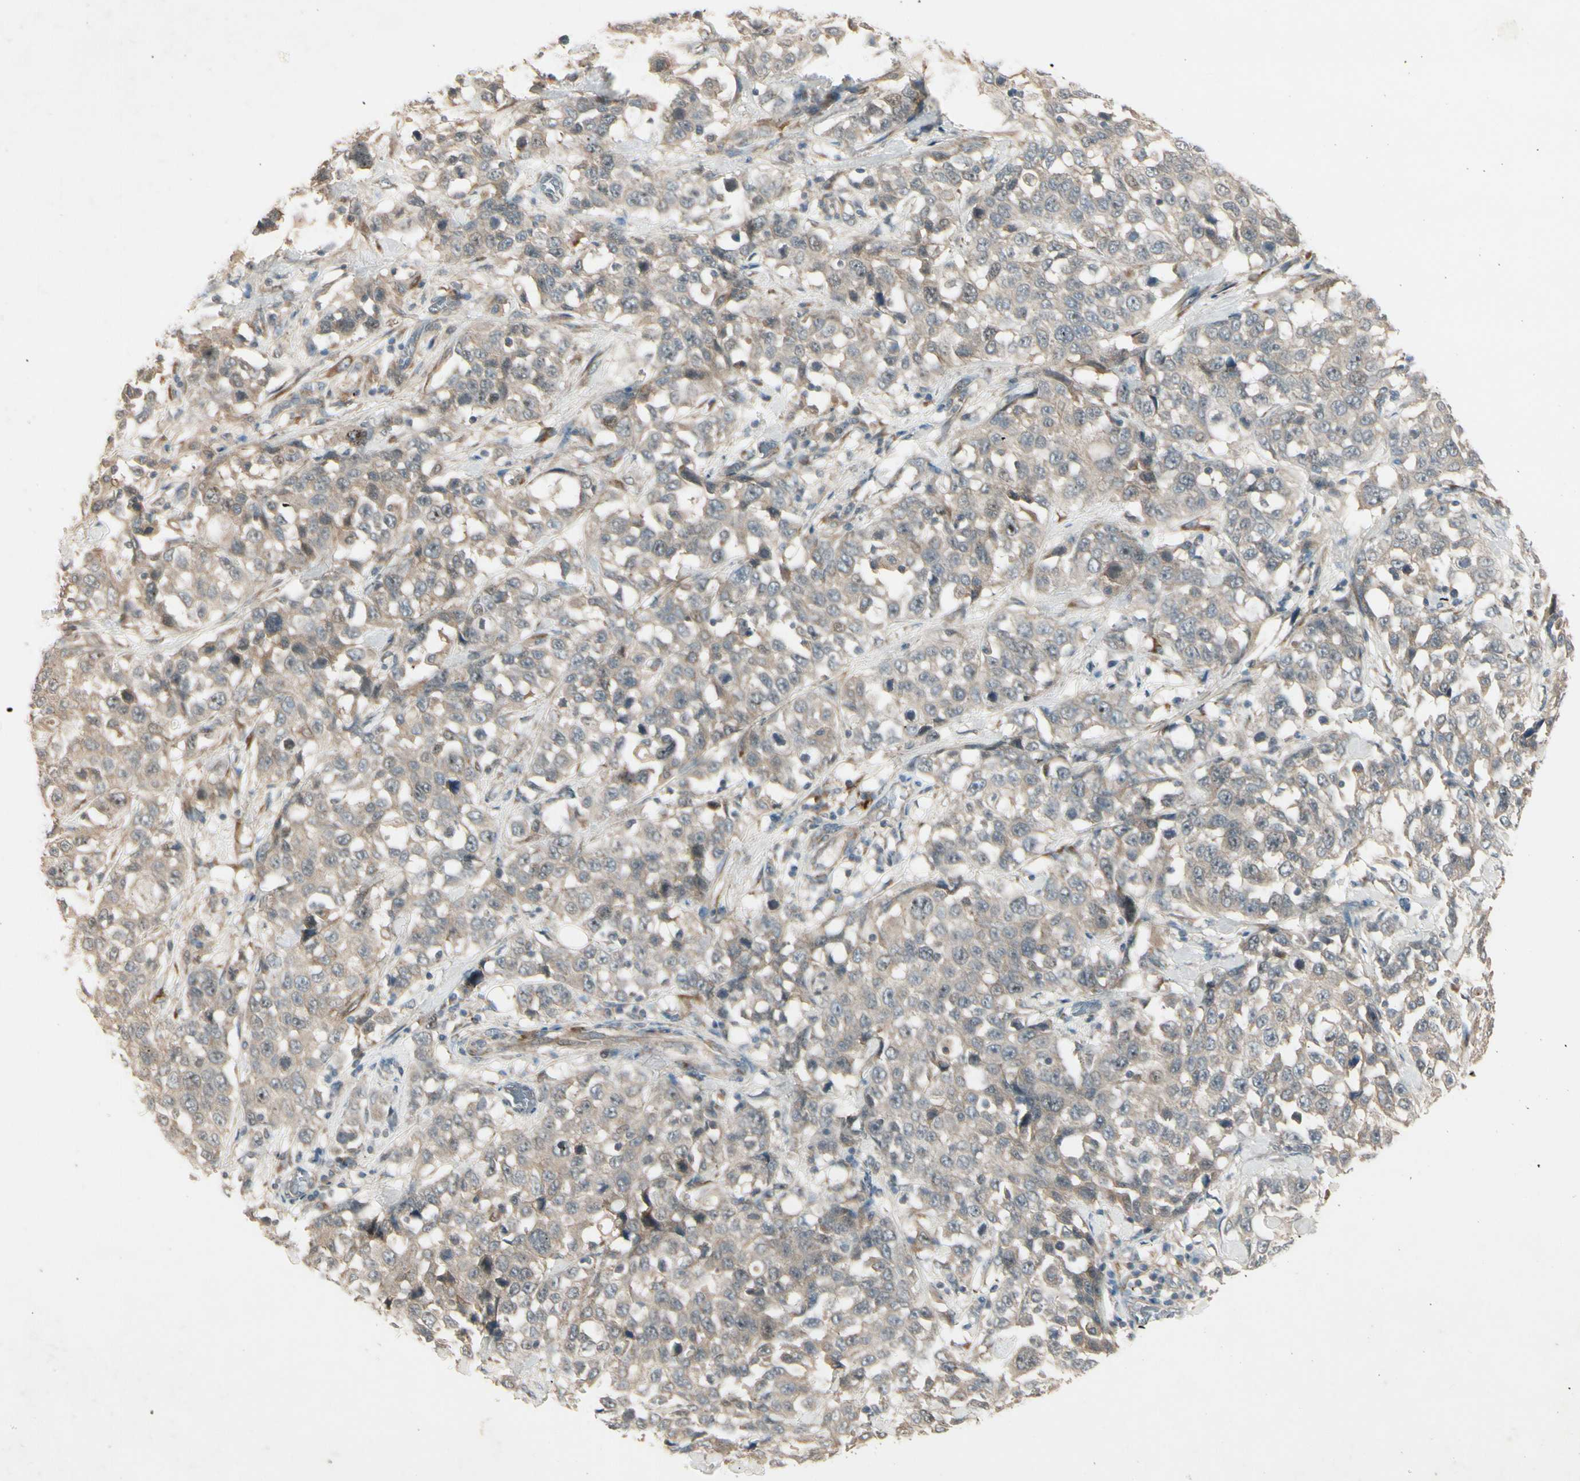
{"staining": {"intensity": "weak", "quantity": "25%-75%", "location": "cytoplasmic/membranous"}, "tissue": "stomach cancer", "cell_type": "Tumor cells", "image_type": "cancer", "snomed": [{"axis": "morphology", "description": "Normal tissue, NOS"}, {"axis": "morphology", "description": "Adenocarcinoma, NOS"}, {"axis": "topography", "description": "Stomach"}], "caption": "A low amount of weak cytoplasmic/membranous staining is seen in approximately 25%-75% of tumor cells in adenocarcinoma (stomach) tissue. The staining is performed using DAB brown chromogen to label protein expression. The nuclei are counter-stained blue using hematoxylin.", "gene": "FHDC1", "patient": {"sex": "male", "age": 48}}